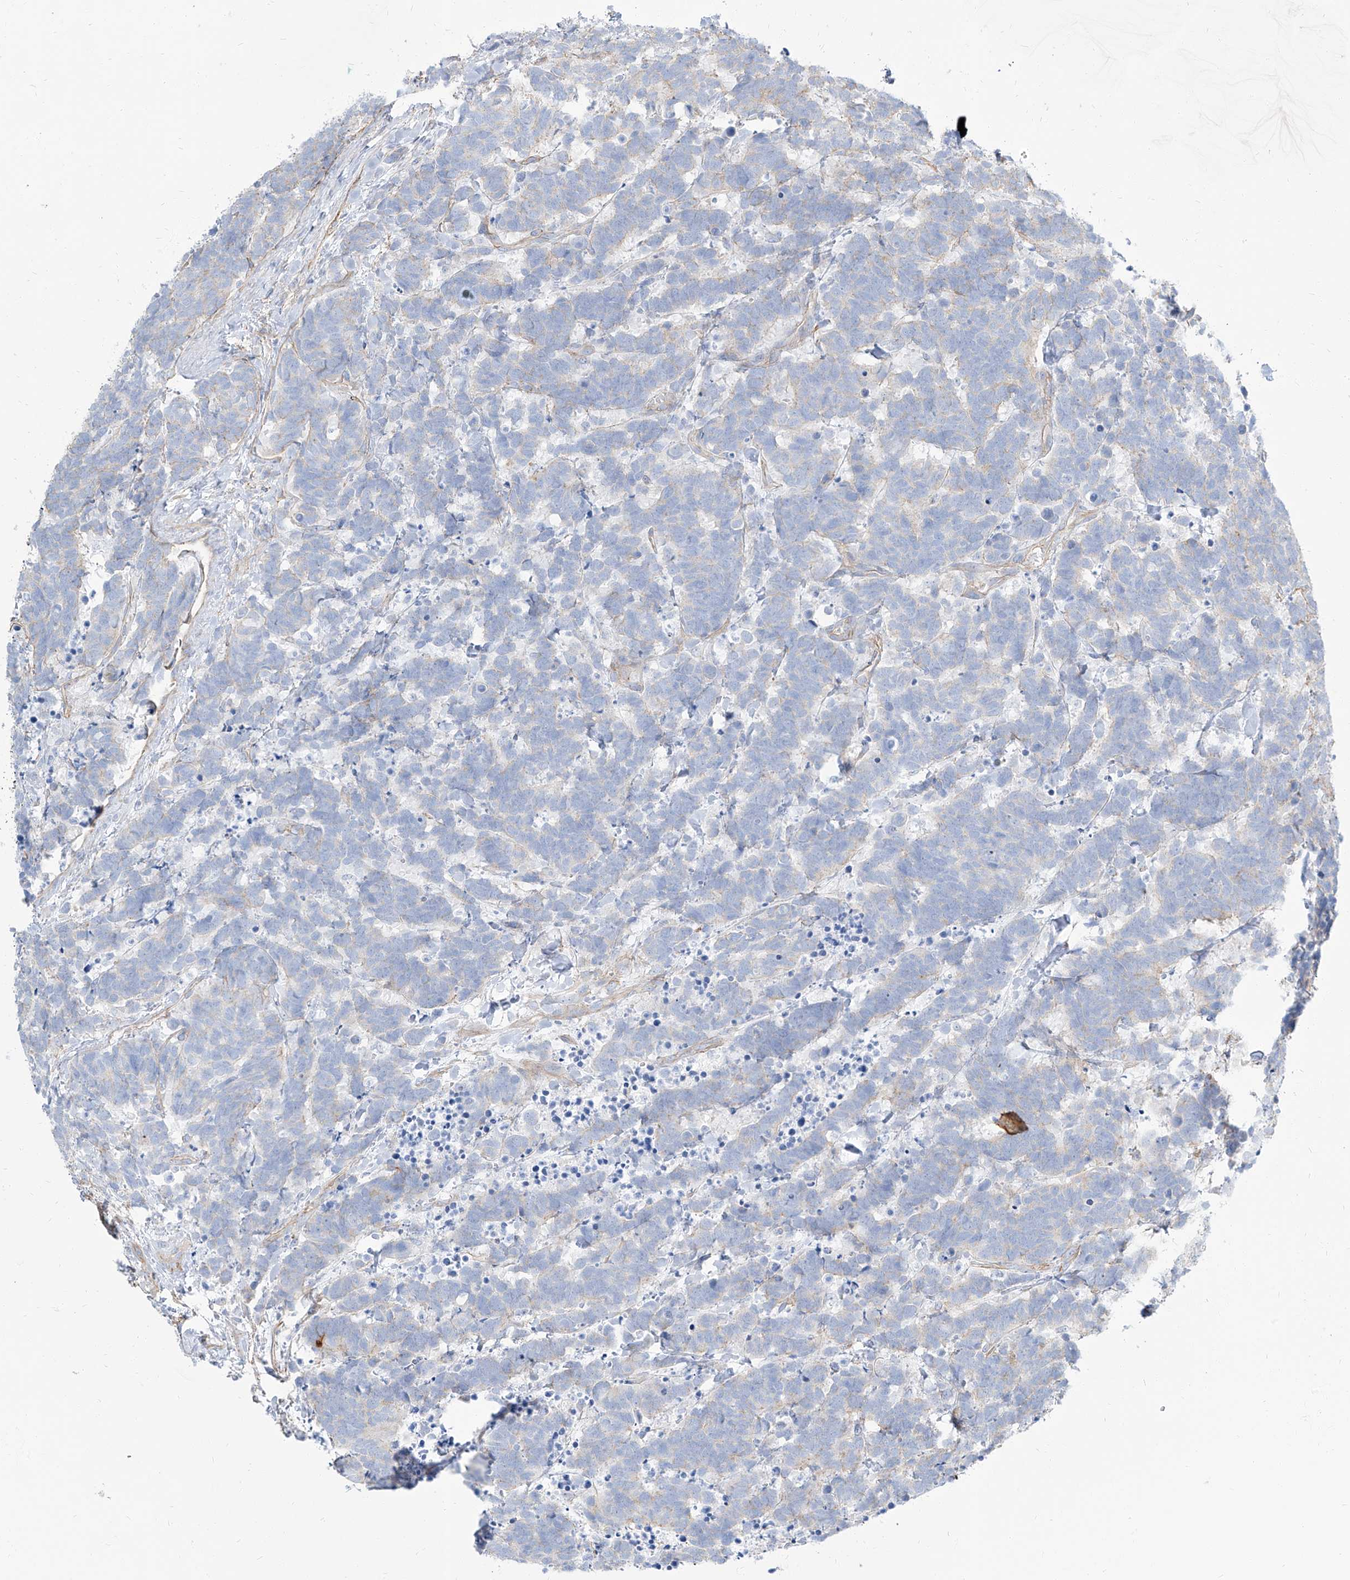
{"staining": {"intensity": "negative", "quantity": "none", "location": "none"}, "tissue": "carcinoid", "cell_type": "Tumor cells", "image_type": "cancer", "snomed": [{"axis": "morphology", "description": "Carcinoma, NOS"}, {"axis": "morphology", "description": "Carcinoid, malignant, NOS"}, {"axis": "topography", "description": "Urinary bladder"}], "caption": "Carcinoid was stained to show a protein in brown. There is no significant staining in tumor cells.", "gene": "TXLNB", "patient": {"sex": "male", "age": 57}}